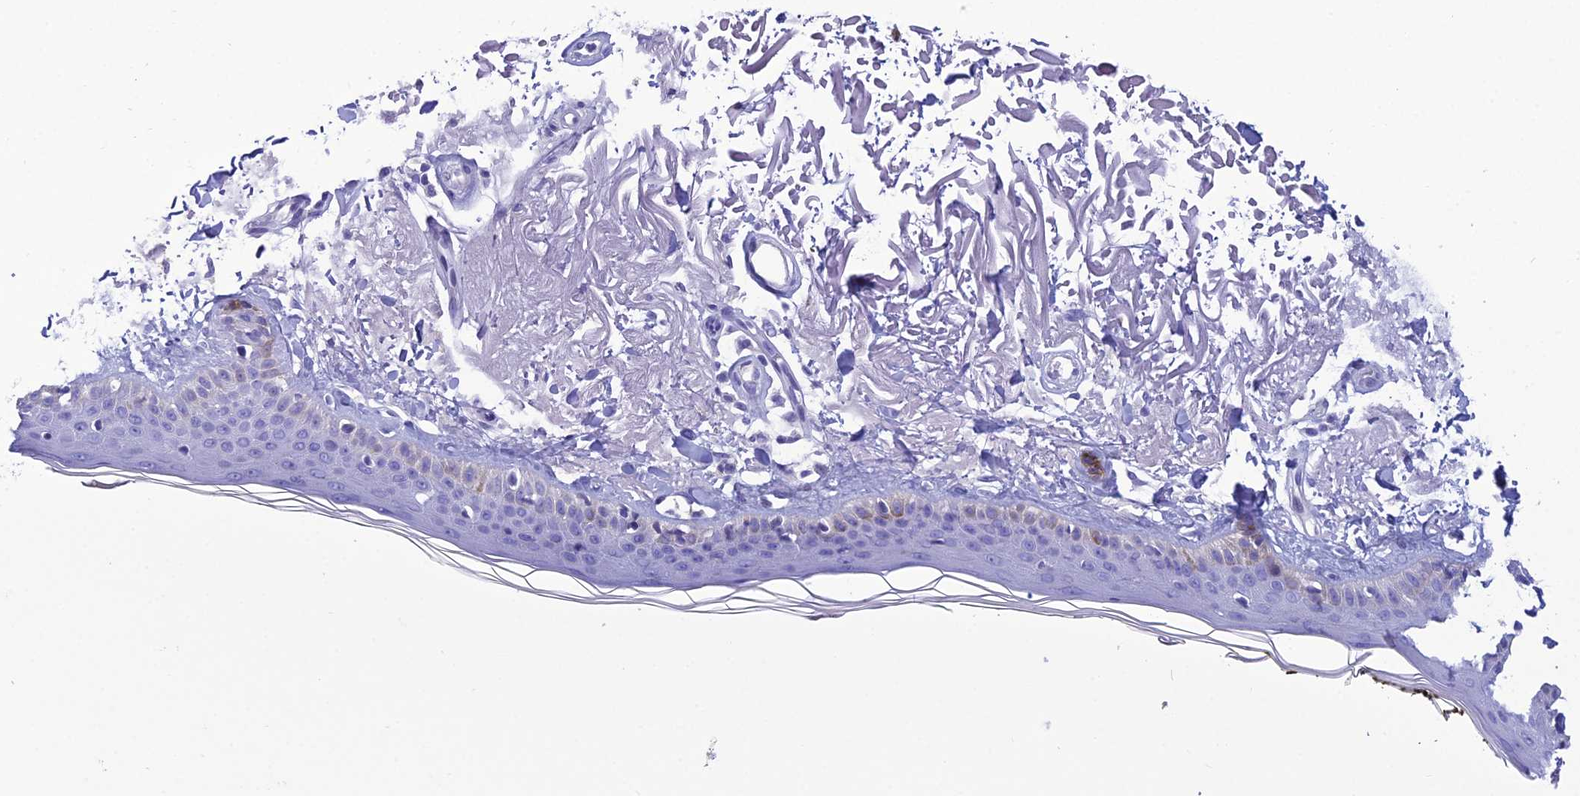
{"staining": {"intensity": "negative", "quantity": "none", "location": "none"}, "tissue": "skin", "cell_type": "Fibroblasts", "image_type": "normal", "snomed": [{"axis": "morphology", "description": "Normal tissue, NOS"}, {"axis": "topography", "description": "Skin"}, {"axis": "topography", "description": "Skeletal muscle"}], "caption": "Protein analysis of normal skin reveals no significant positivity in fibroblasts.", "gene": "CRB2", "patient": {"sex": "male", "age": 83}}